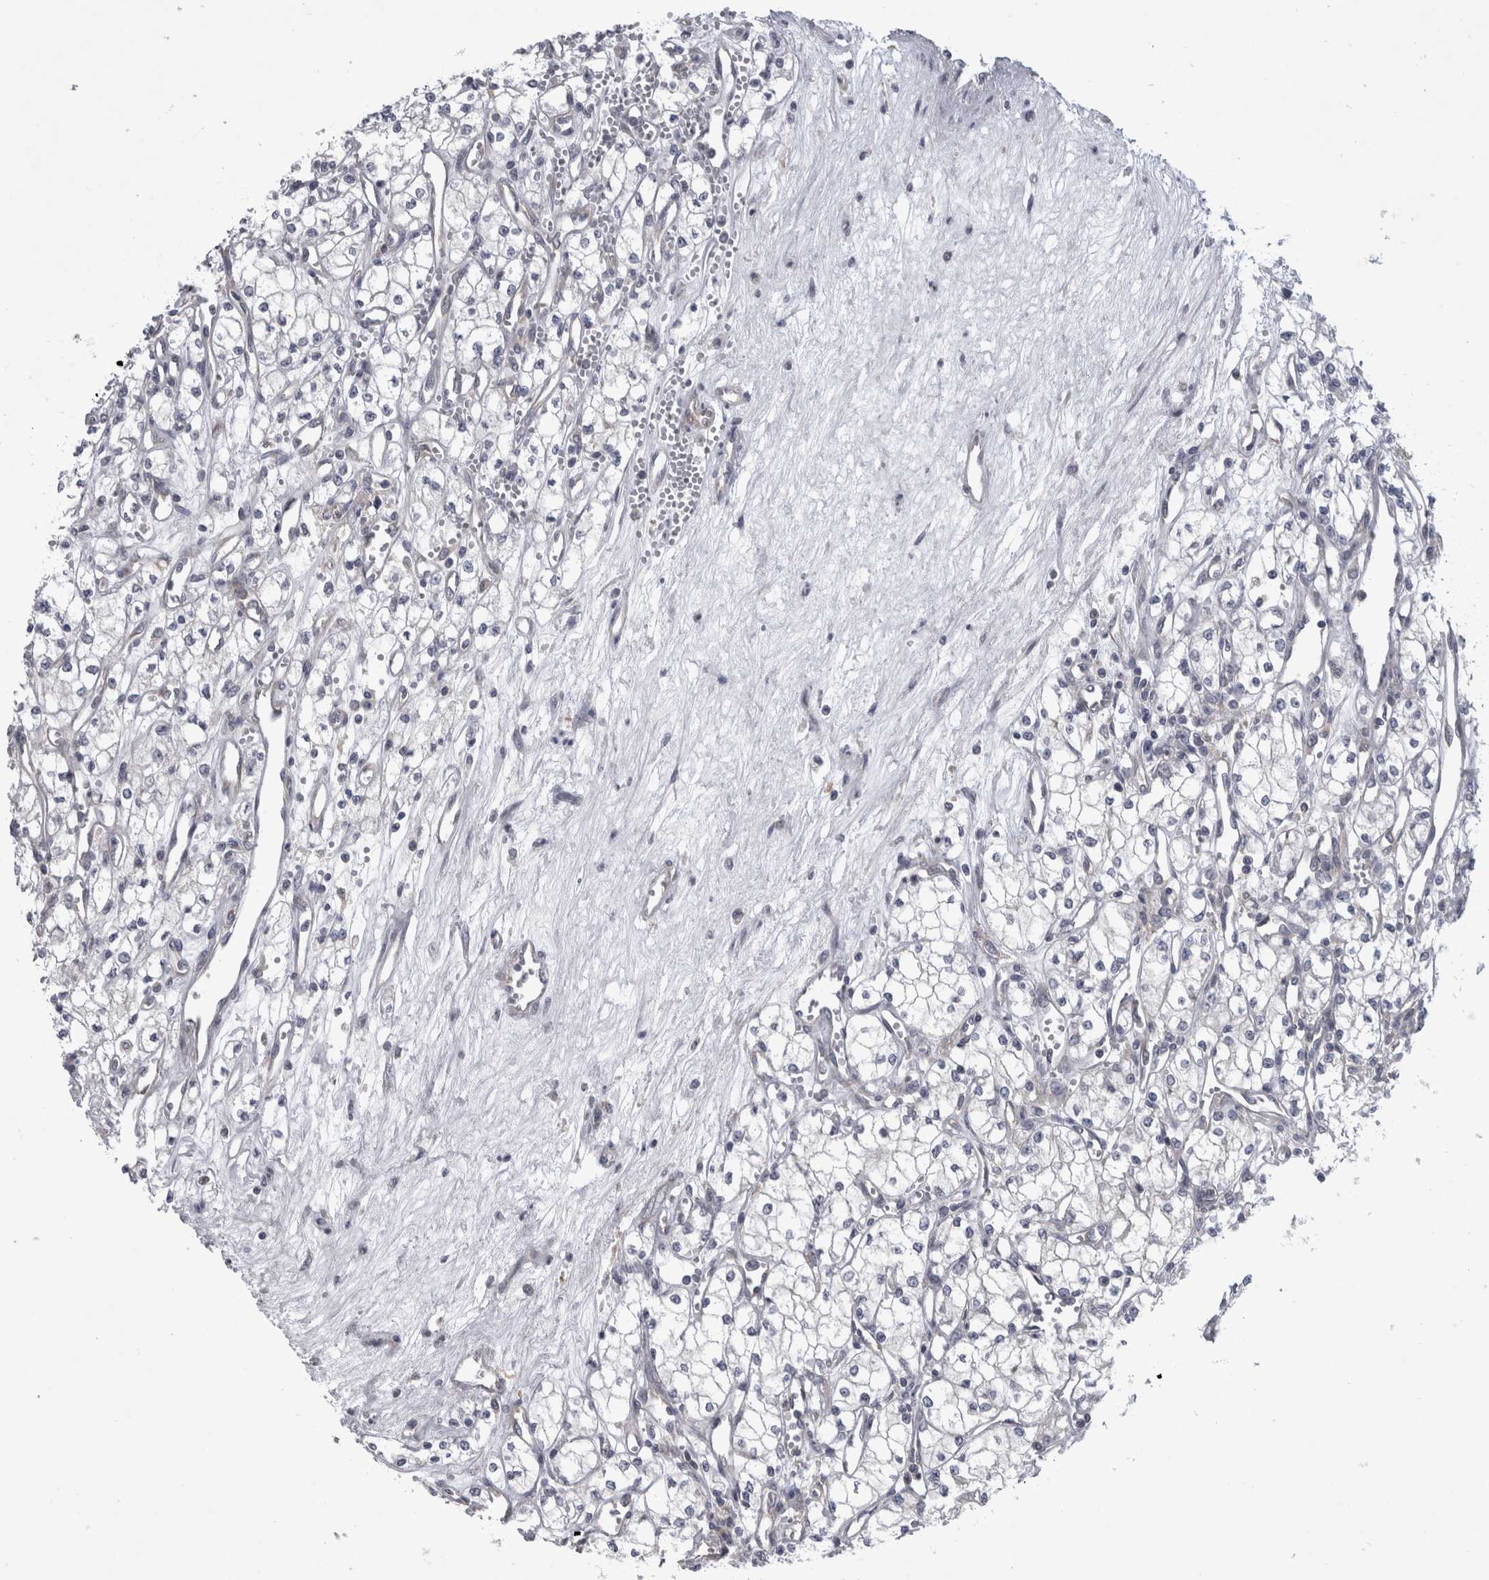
{"staining": {"intensity": "negative", "quantity": "none", "location": "none"}, "tissue": "renal cancer", "cell_type": "Tumor cells", "image_type": "cancer", "snomed": [{"axis": "morphology", "description": "Adenocarcinoma, NOS"}, {"axis": "topography", "description": "Kidney"}], "caption": "Tumor cells are negative for brown protein staining in renal cancer.", "gene": "PRRC2C", "patient": {"sex": "male", "age": 59}}